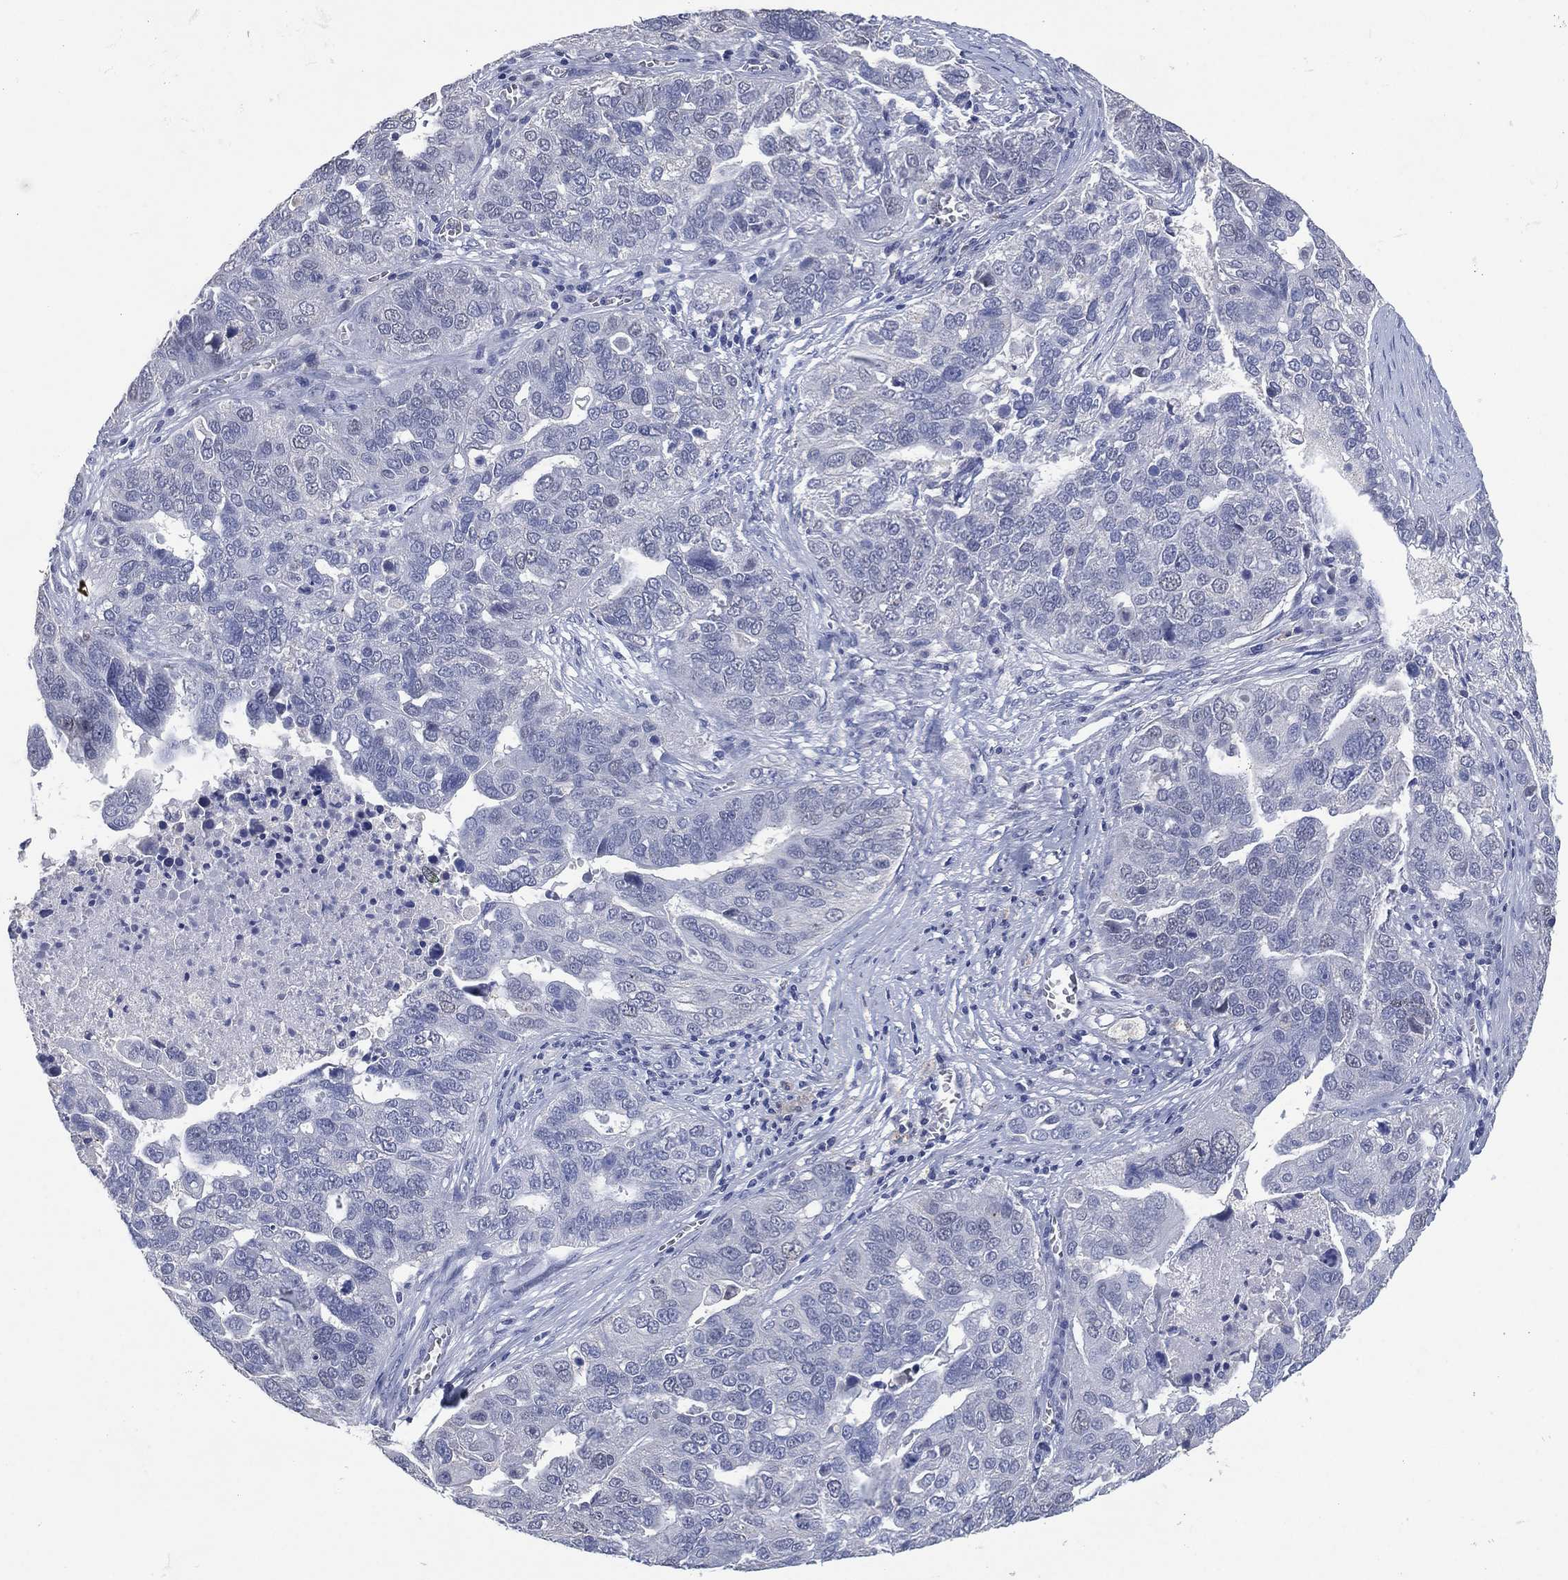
{"staining": {"intensity": "negative", "quantity": "none", "location": "none"}, "tissue": "ovarian cancer", "cell_type": "Tumor cells", "image_type": "cancer", "snomed": [{"axis": "morphology", "description": "Carcinoma, endometroid"}, {"axis": "topography", "description": "Soft tissue"}, {"axis": "topography", "description": "Ovary"}], "caption": "Immunohistochemical staining of human endometroid carcinoma (ovarian) reveals no significant positivity in tumor cells.", "gene": "FSCN2", "patient": {"sex": "female", "age": 52}}